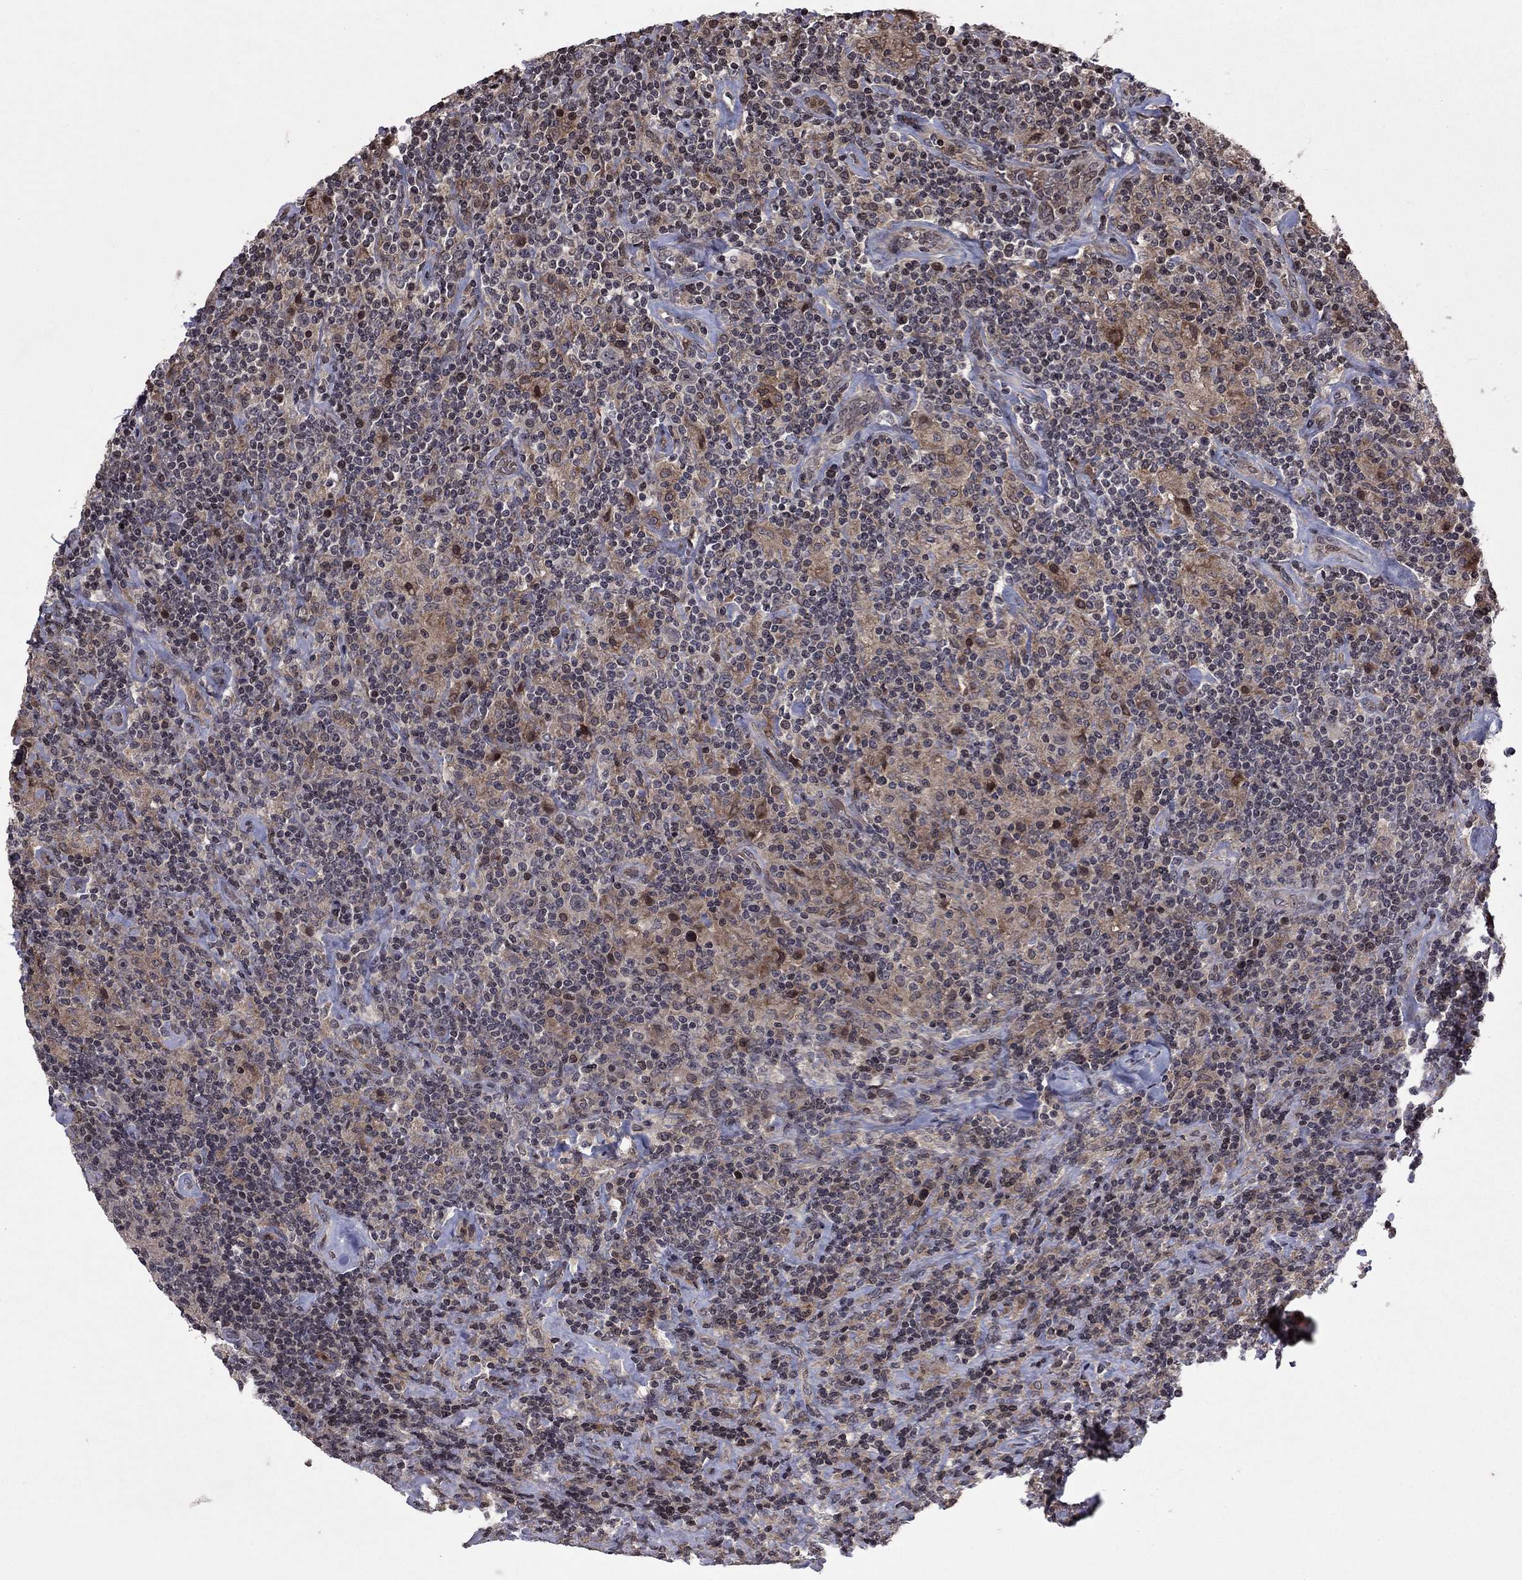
{"staining": {"intensity": "negative", "quantity": "none", "location": "none"}, "tissue": "lymphoma", "cell_type": "Tumor cells", "image_type": "cancer", "snomed": [{"axis": "morphology", "description": "Hodgkin's disease, NOS"}, {"axis": "topography", "description": "Lymph node"}], "caption": "This is an immunohistochemistry (IHC) histopathology image of human lymphoma. There is no expression in tumor cells.", "gene": "SORBS1", "patient": {"sex": "male", "age": 70}}